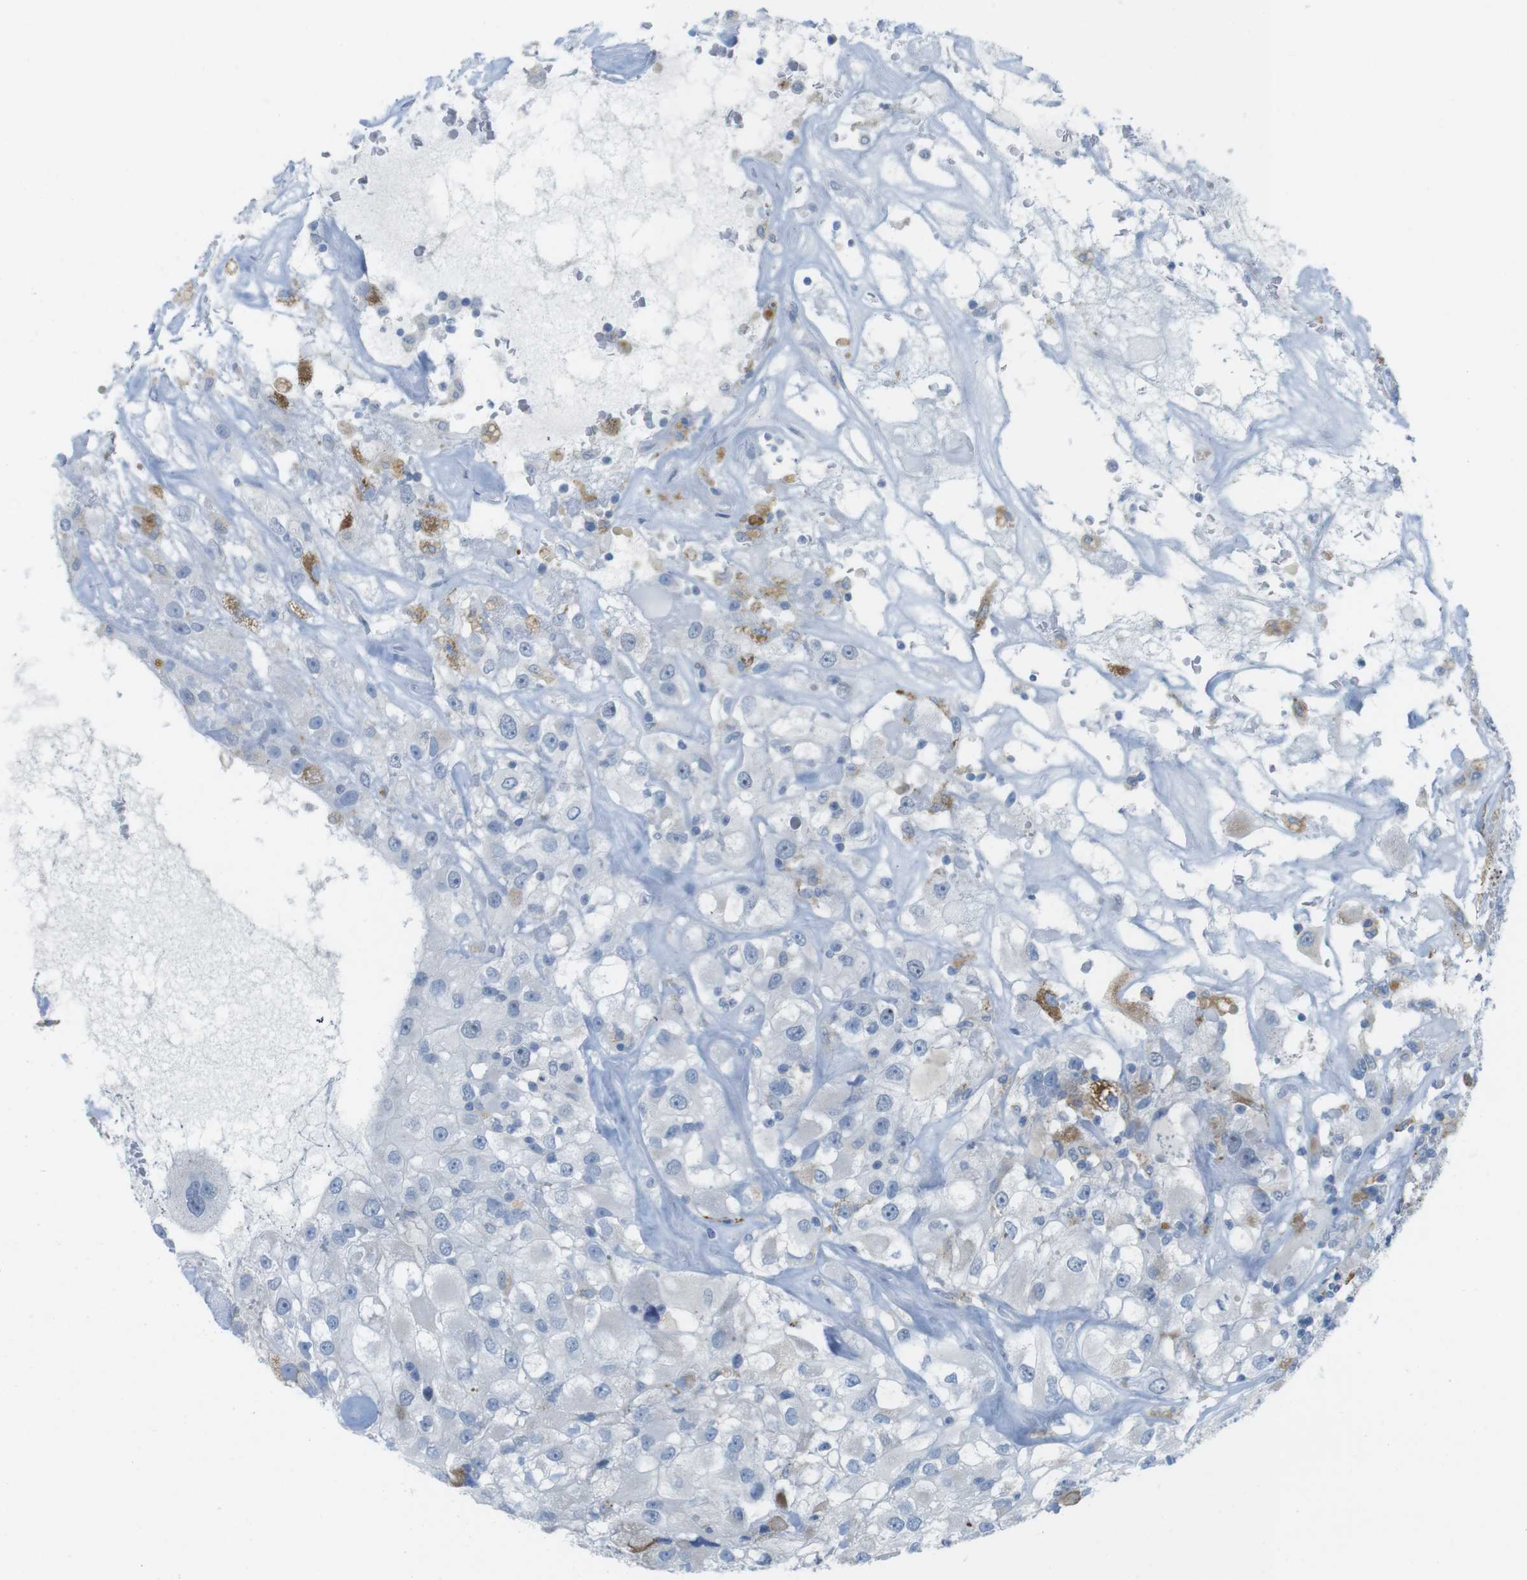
{"staining": {"intensity": "moderate", "quantity": "<25%", "location": "cytoplasmic/membranous"}, "tissue": "renal cancer", "cell_type": "Tumor cells", "image_type": "cancer", "snomed": [{"axis": "morphology", "description": "Adenocarcinoma, NOS"}, {"axis": "topography", "description": "Kidney"}], "caption": "Human adenocarcinoma (renal) stained with a brown dye reveals moderate cytoplasmic/membranous positive expression in approximately <25% of tumor cells.", "gene": "YIPF1", "patient": {"sex": "female", "age": 52}}